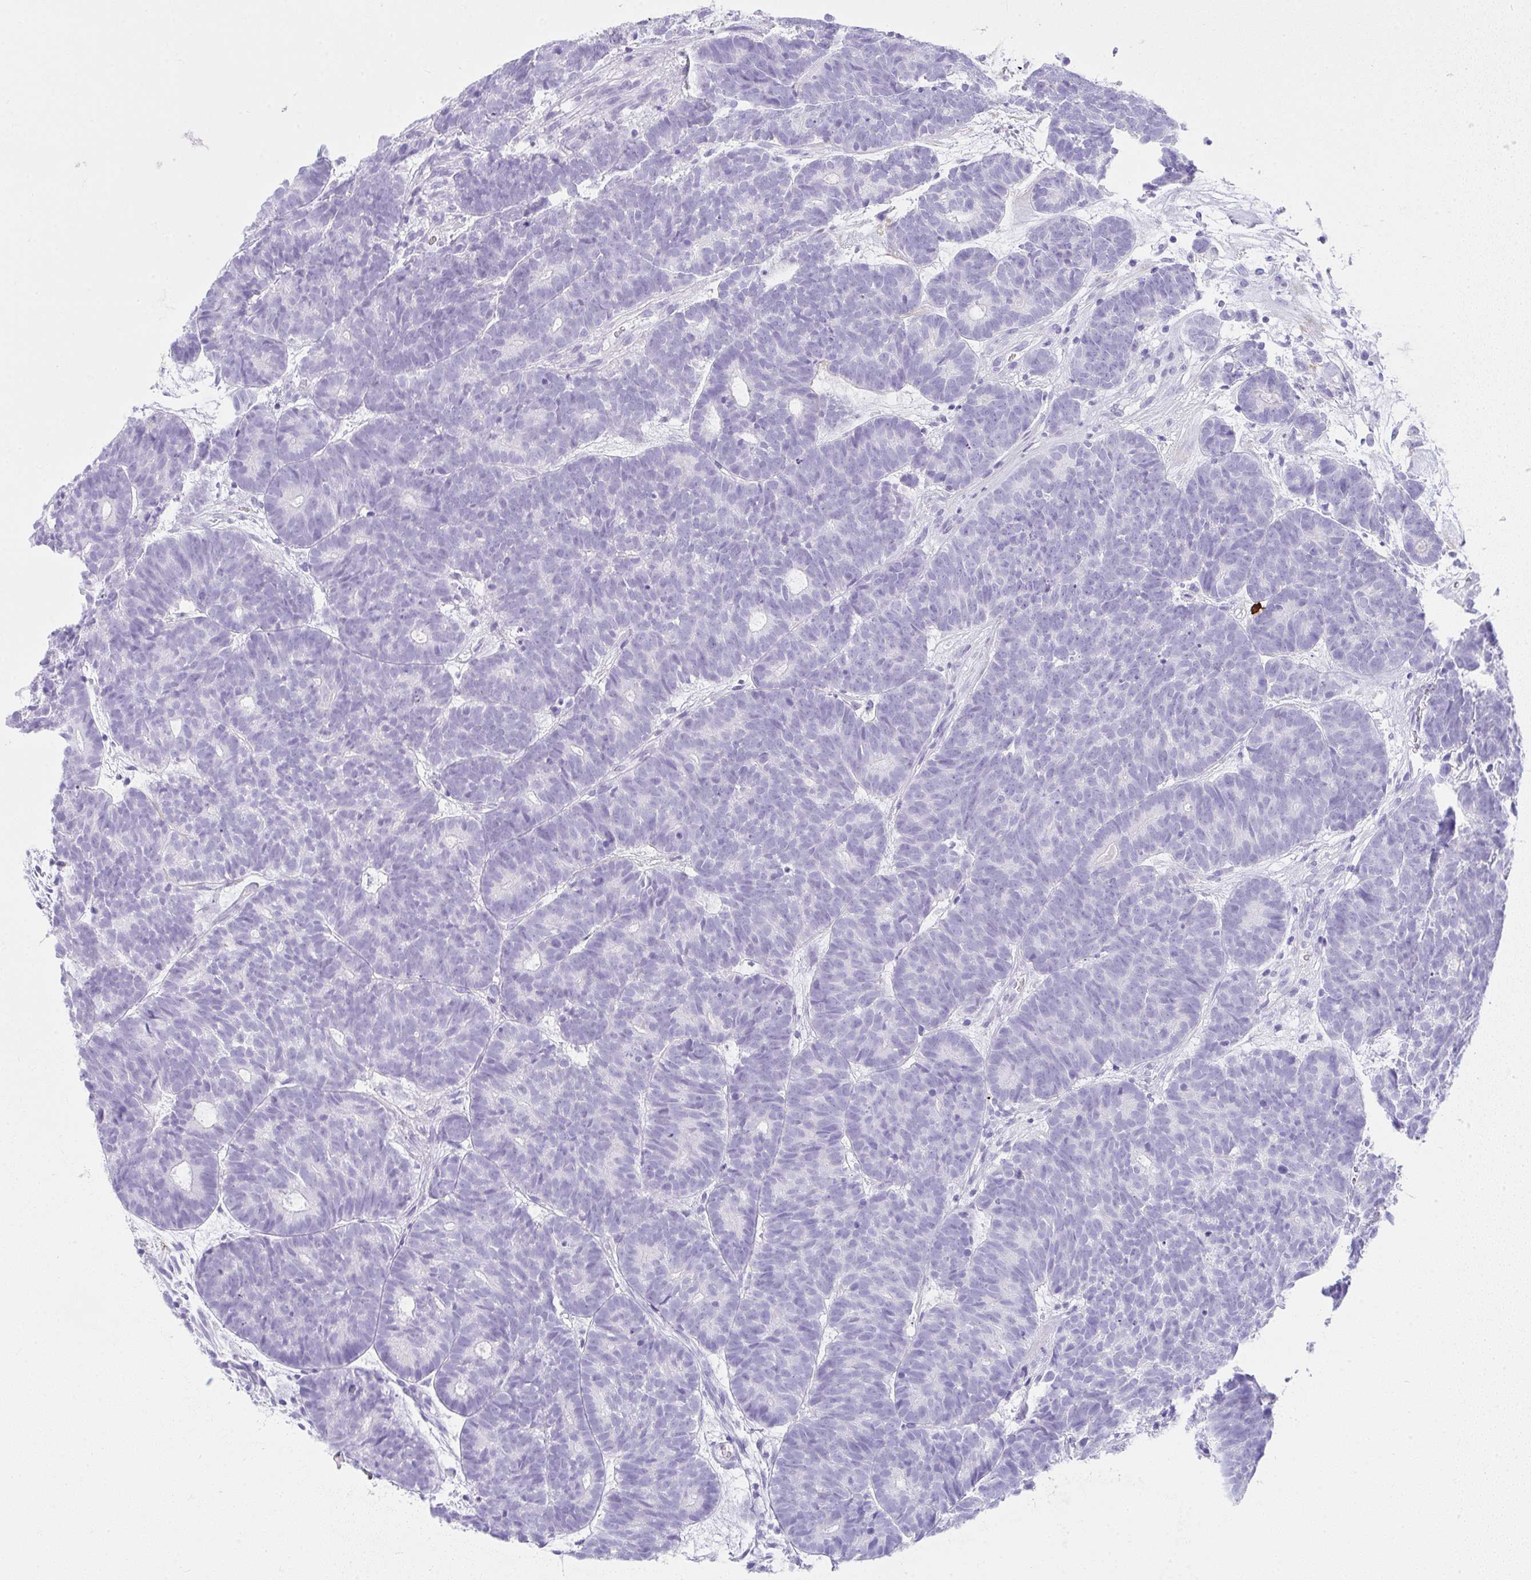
{"staining": {"intensity": "negative", "quantity": "none", "location": "none"}, "tissue": "head and neck cancer", "cell_type": "Tumor cells", "image_type": "cancer", "snomed": [{"axis": "morphology", "description": "Adenocarcinoma, NOS"}, {"axis": "topography", "description": "Head-Neck"}], "caption": "Immunohistochemical staining of head and neck adenocarcinoma reveals no significant expression in tumor cells.", "gene": "CDADC1", "patient": {"sex": "female", "age": 81}}